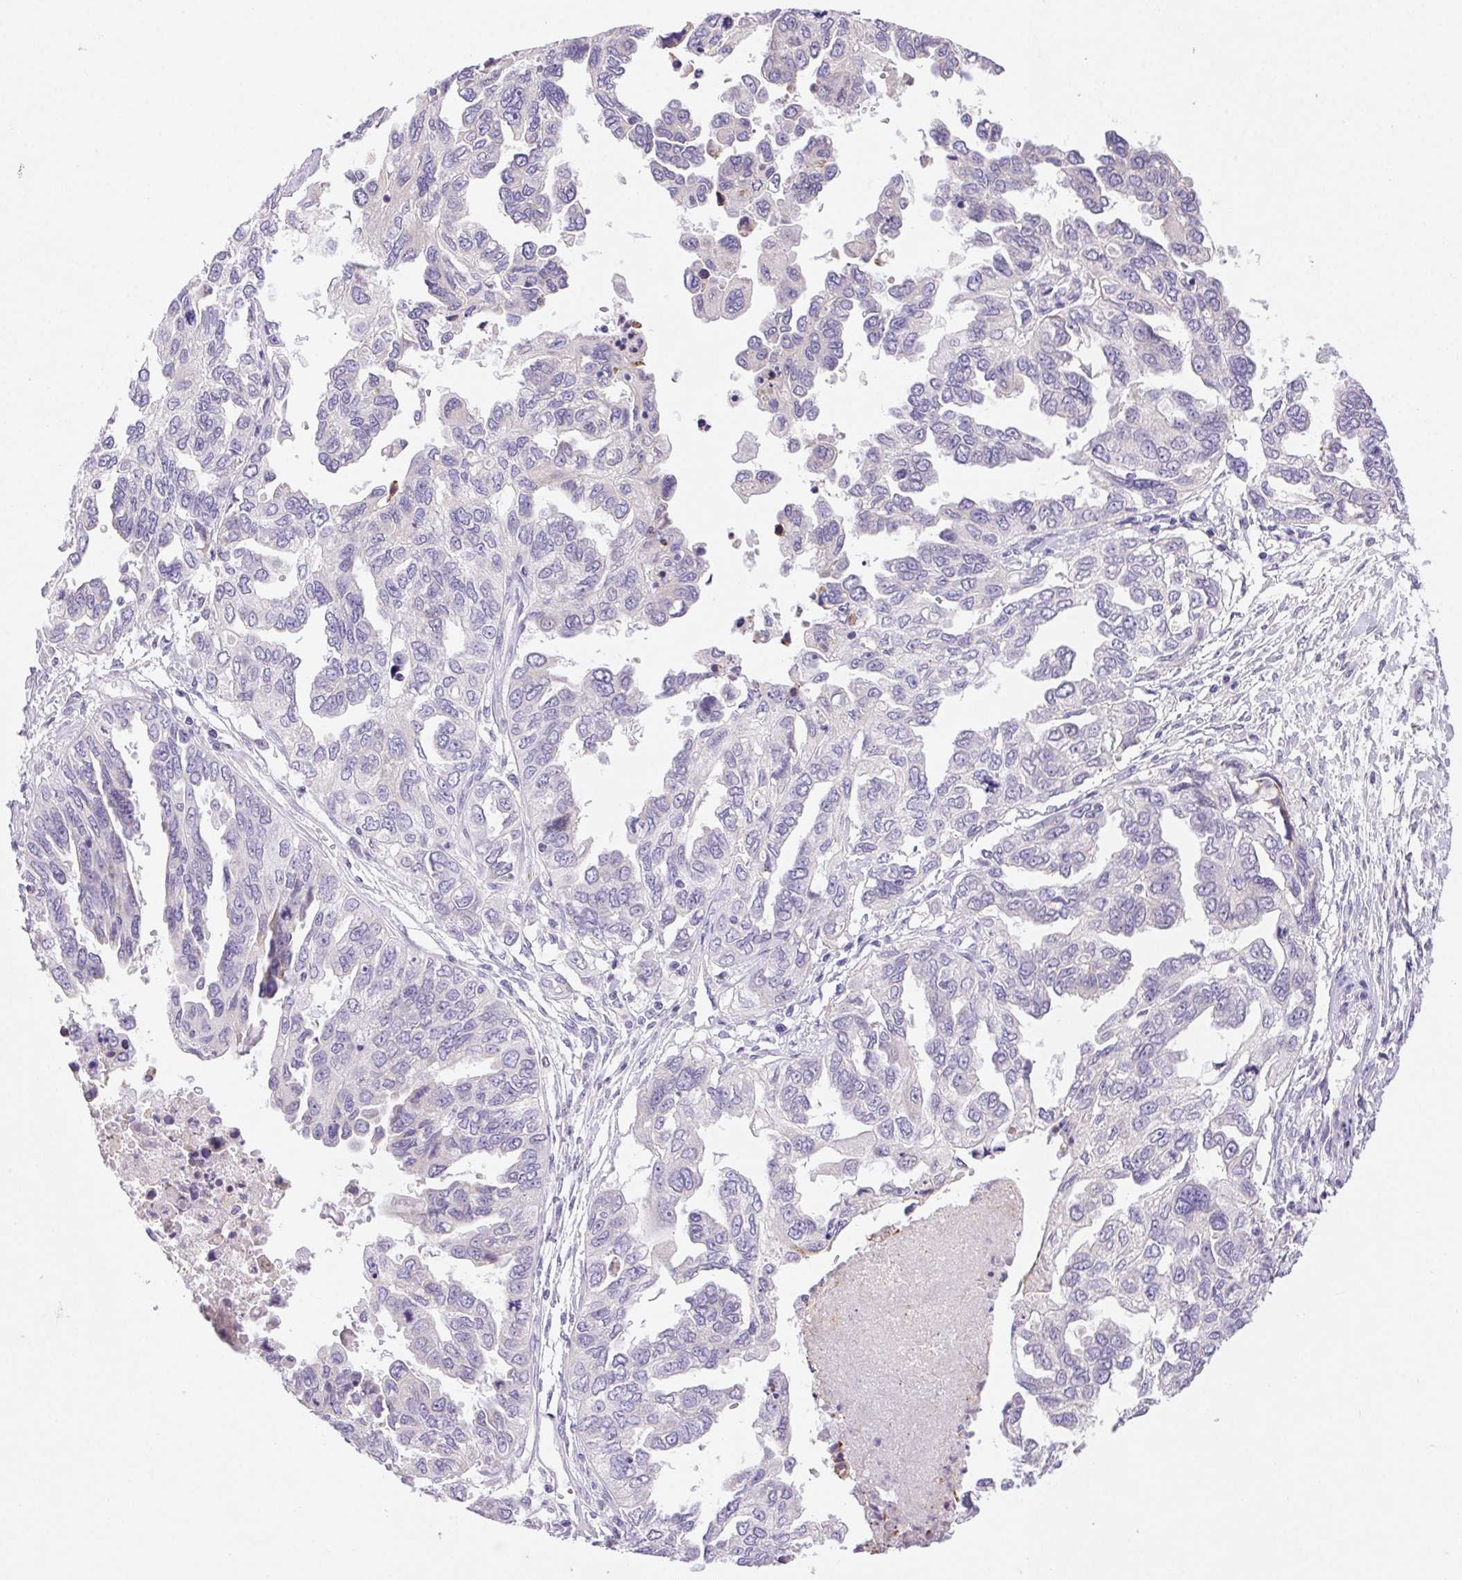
{"staining": {"intensity": "negative", "quantity": "none", "location": "none"}, "tissue": "ovarian cancer", "cell_type": "Tumor cells", "image_type": "cancer", "snomed": [{"axis": "morphology", "description": "Cystadenocarcinoma, serous, NOS"}, {"axis": "topography", "description": "Ovary"}], "caption": "Immunohistochemical staining of human ovarian serous cystadenocarcinoma shows no significant staining in tumor cells.", "gene": "ARHGAP11B", "patient": {"sex": "female", "age": 53}}